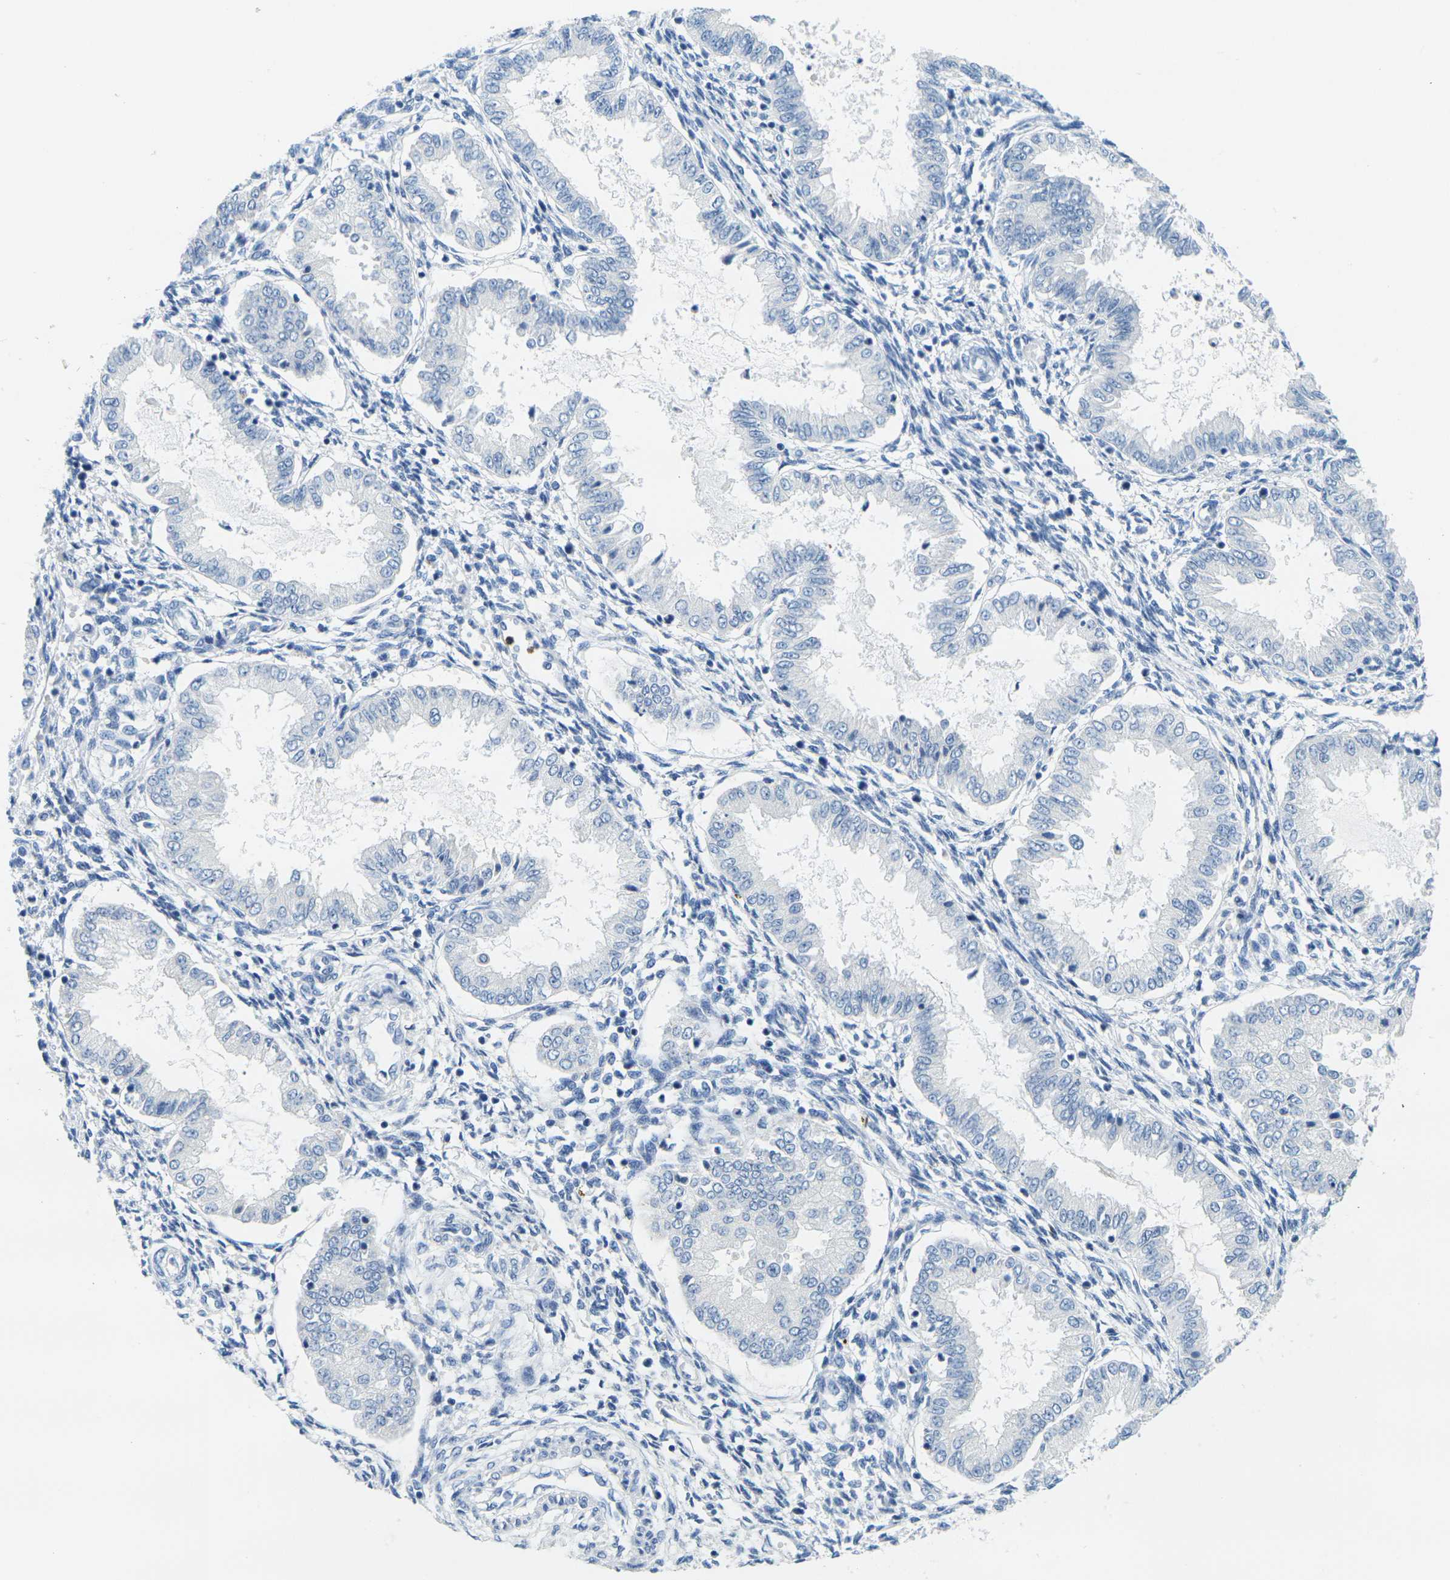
{"staining": {"intensity": "negative", "quantity": "none", "location": "none"}, "tissue": "endometrium", "cell_type": "Cells in endometrial stroma", "image_type": "normal", "snomed": [{"axis": "morphology", "description": "Normal tissue, NOS"}, {"axis": "topography", "description": "Endometrium"}], "caption": "Immunohistochemistry (IHC) of unremarkable endometrium exhibits no expression in cells in endometrial stroma. The staining is performed using DAB brown chromogen with nuclei counter-stained in using hematoxylin.", "gene": "GPR15", "patient": {"sex": "female", "age": 33}}